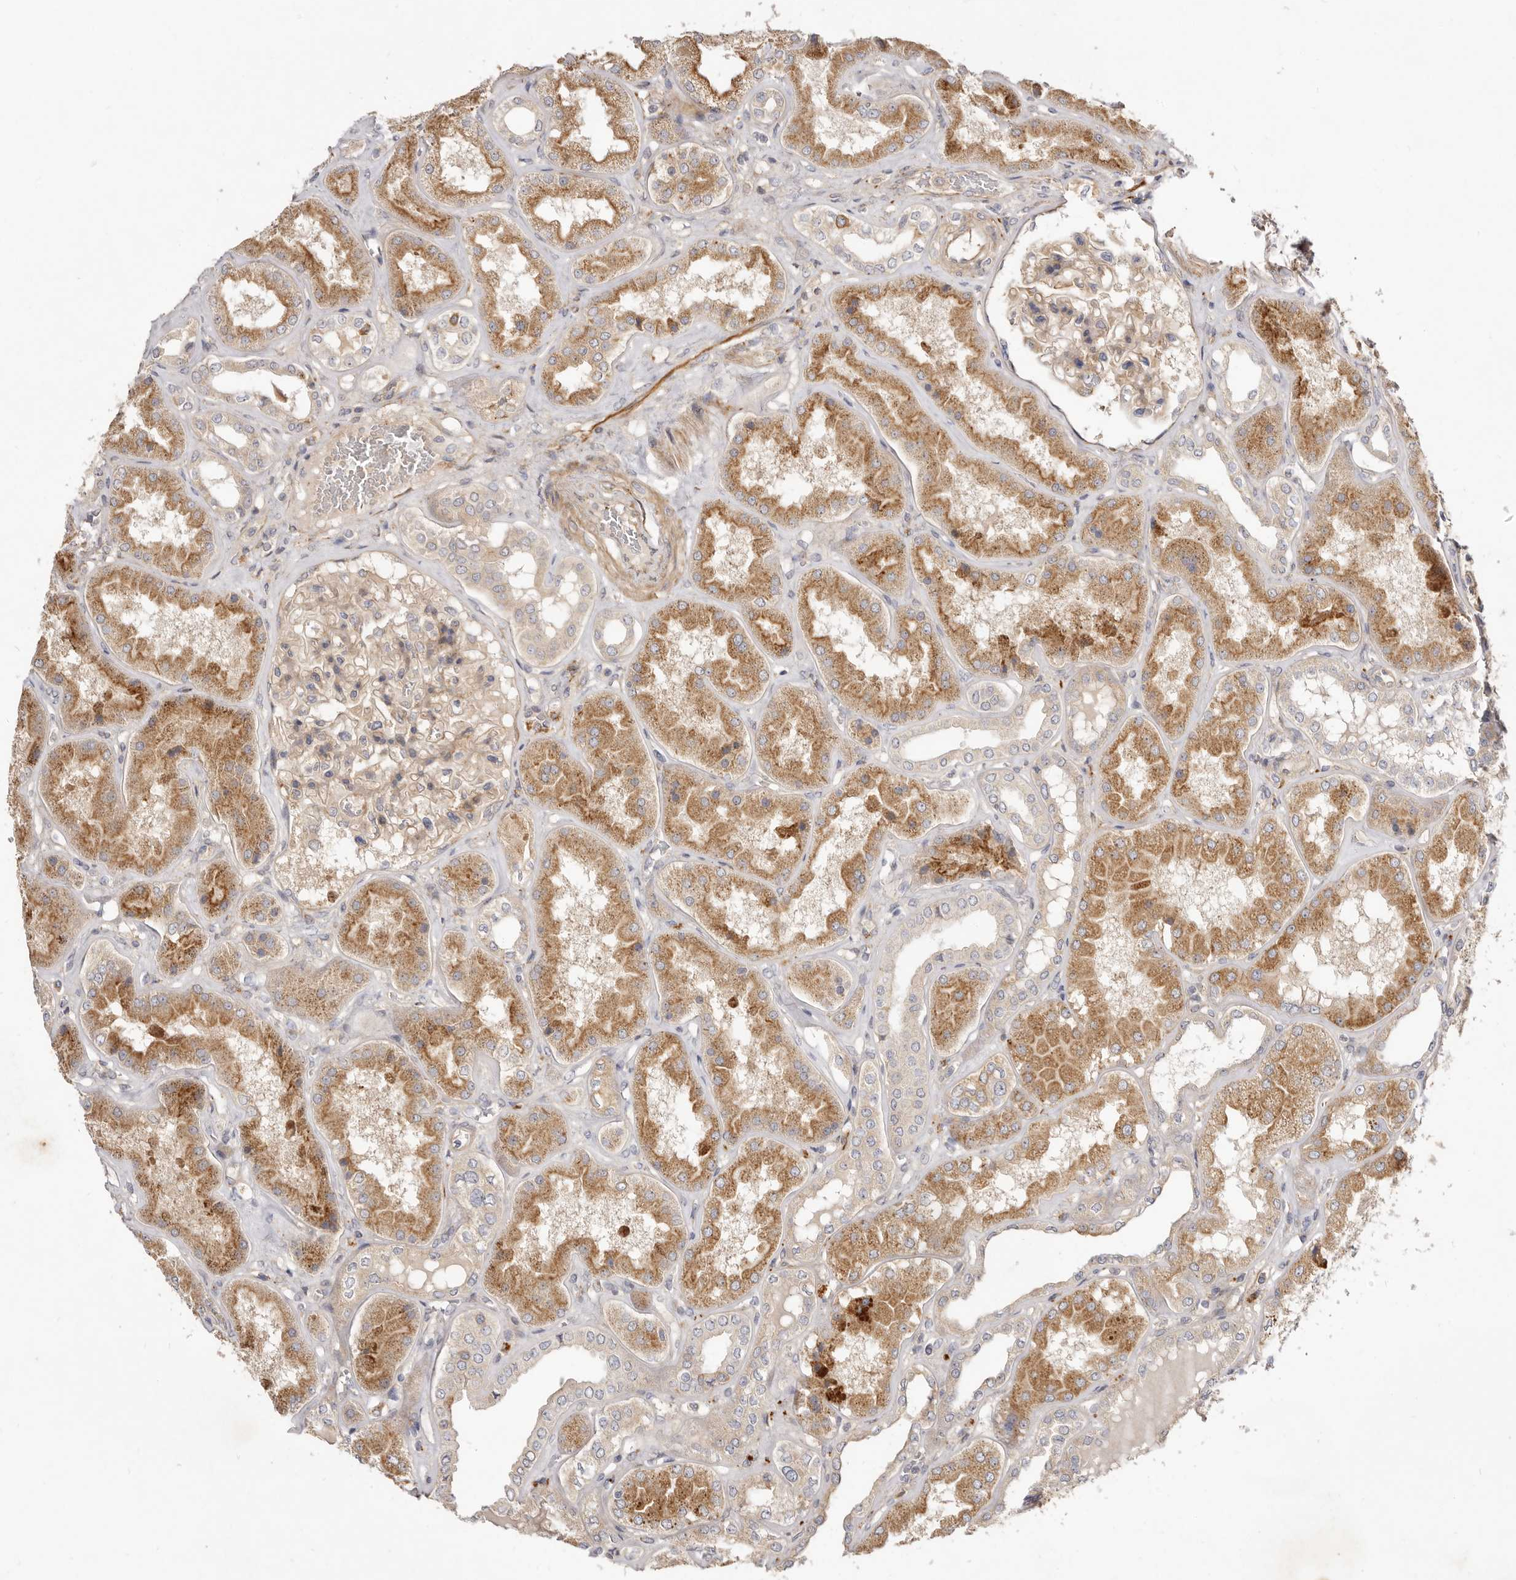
{"staining": {"intensity": "weak", "quantity": ">75%", "location": "cytoplasmic/membranous"}, "tissue": "kidney", "cell_type": "Cells in glomeruli", "image_type": "normal", "snomed": [{"axis": "morphology", "description": "Normal tissue, NOS"}, {"axis": "topography", "description": "Kidney"}], "caption": "Immunohistochemical staining of unremarkable human kidney demonstrates low levels of weak cytoplasmic/membranous positivity in about >75% of cells in glomeruli. (DAB IHC with brightfield microscopy, high magnification).", "gene": "ADAMTS9", "patient": {"sex": "female", "age": 56}}